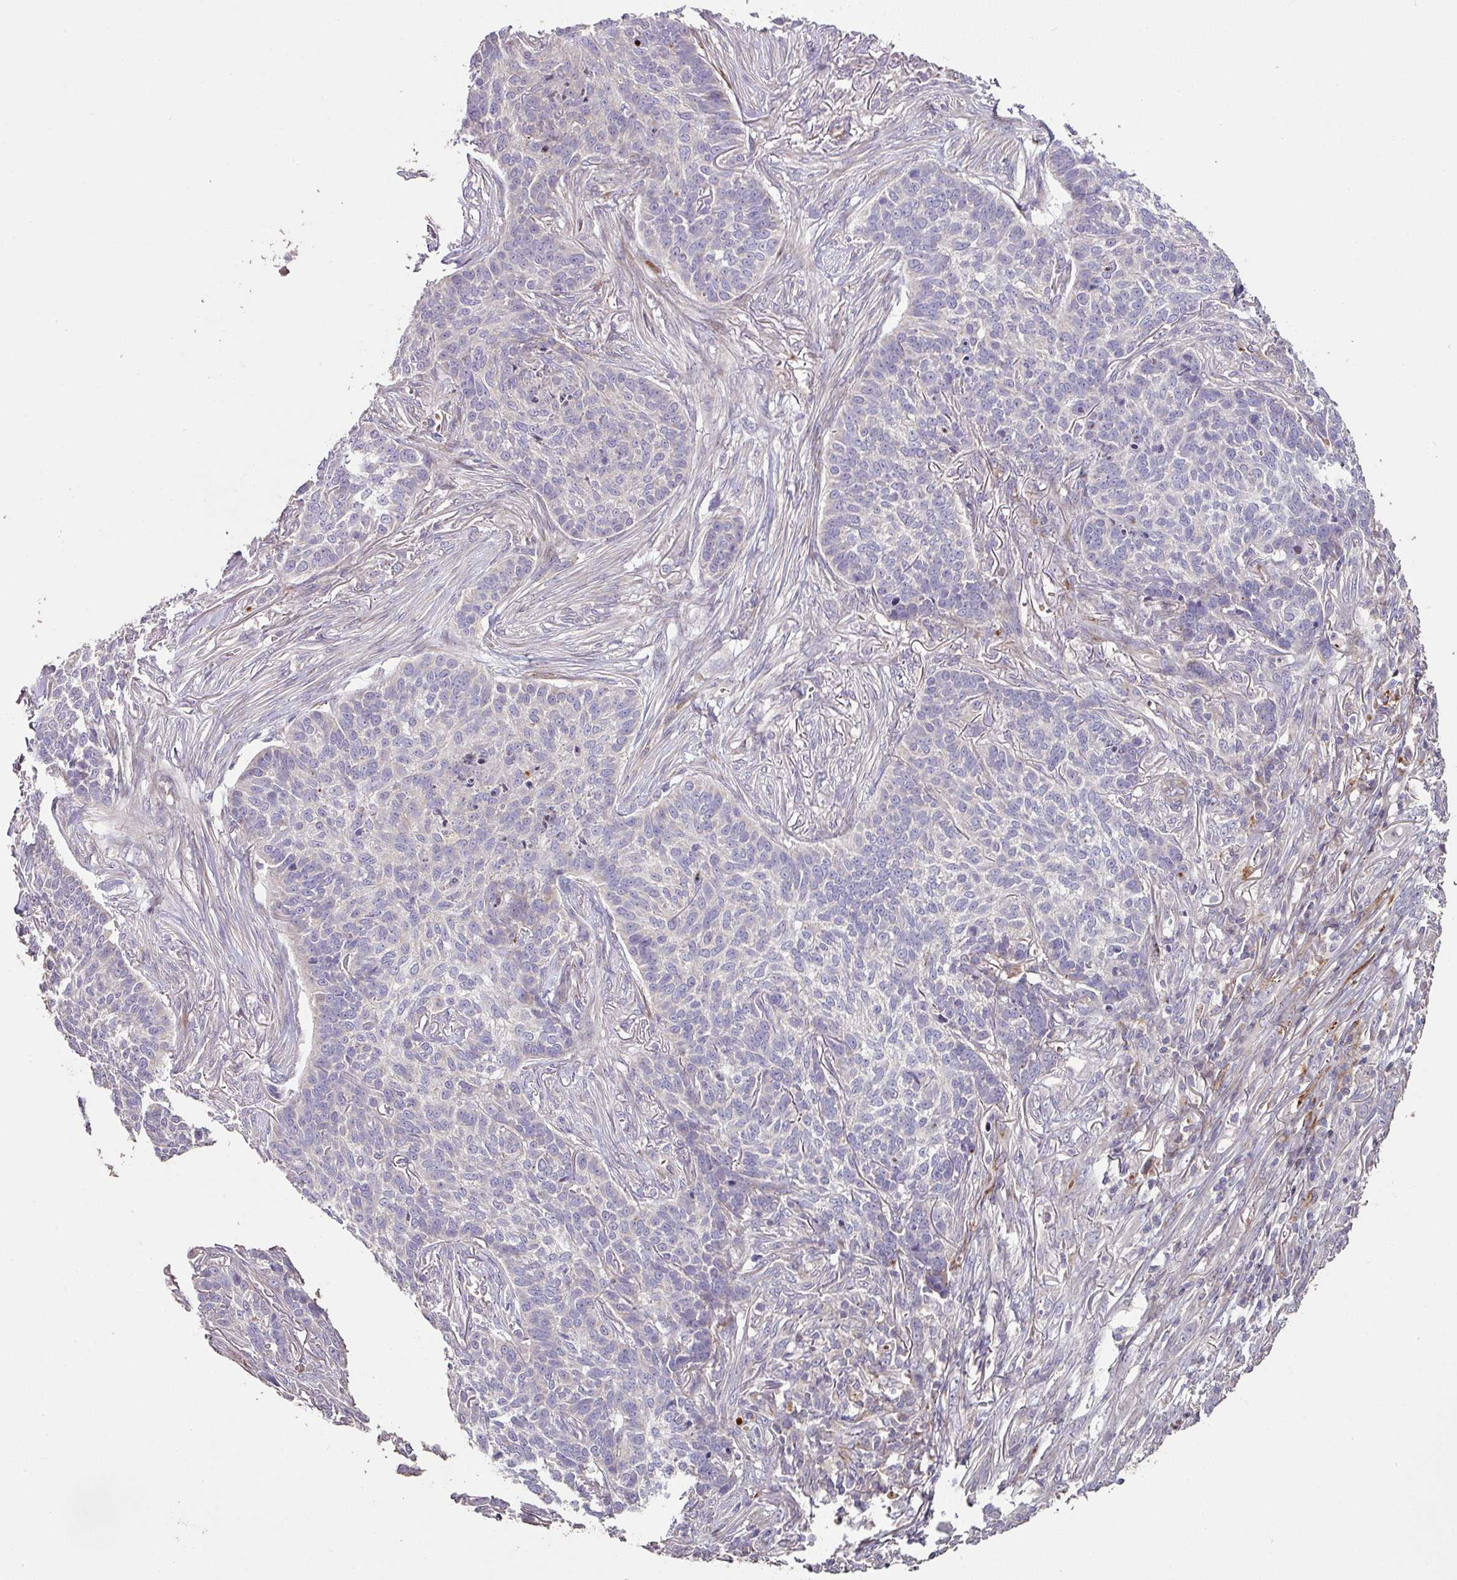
{"staining": {"intensity": "negative", "quantity": "none", "location": "none"}, "tissue": "skin cancer", "cell_type": "Tumor cells", "image_type": "cancer", "snomed": [{"axis": "morphology", "description": "Basal cell carcinoma"}, {"axis": "topography", "description": "Skin"}], "caption": "IHC image of neoplastic tissue: human basal cell carcinoma (skin) stained with DAB (3,3'-diaminobenzidine) exhibits no significant protein positivity in tumor cells.", "gene": "RPL23A", "patient": {"sex": "male", "age": 85}}